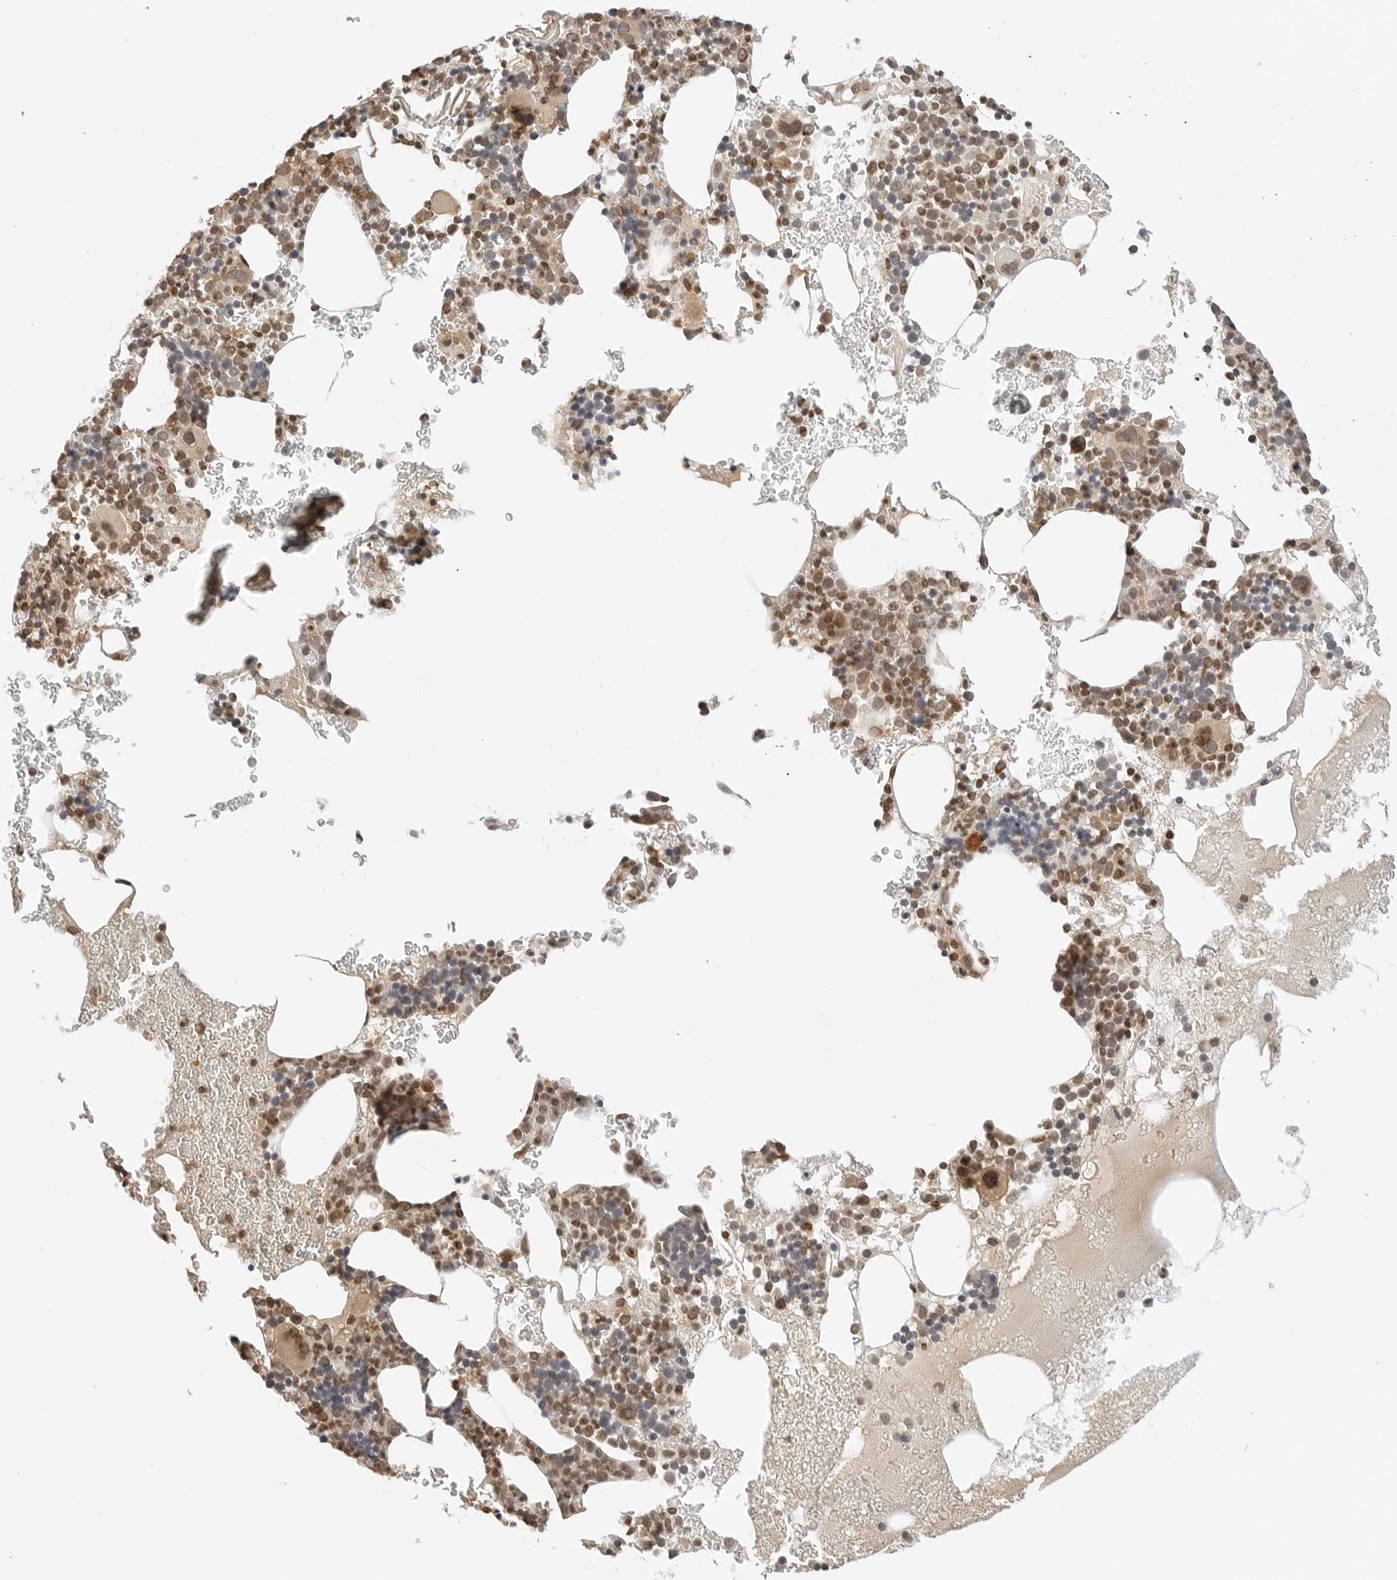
{"staining": {"intensity": "moderate", "quantity": ">75%", "location": "cytoplasmic/membranous,nuclear"}, "tissue": "bone marrow", "cell_type": "Hematopoietic cells", "image_type": "normal", "snomed": [{"axis": "morphology", "description": "Normal tissue, NOS"}, {"axis": "topography", "description": "Bone marrow"}], "caption": "Immunohistochemical staining of benign bone marrow shows medium levels of moderate cytoplasmic/membranous,nuclear staining in approximately >75% of hematopoietic cells.", "gene": "POLH", "patient": {"sex": "male", "age": 73}}